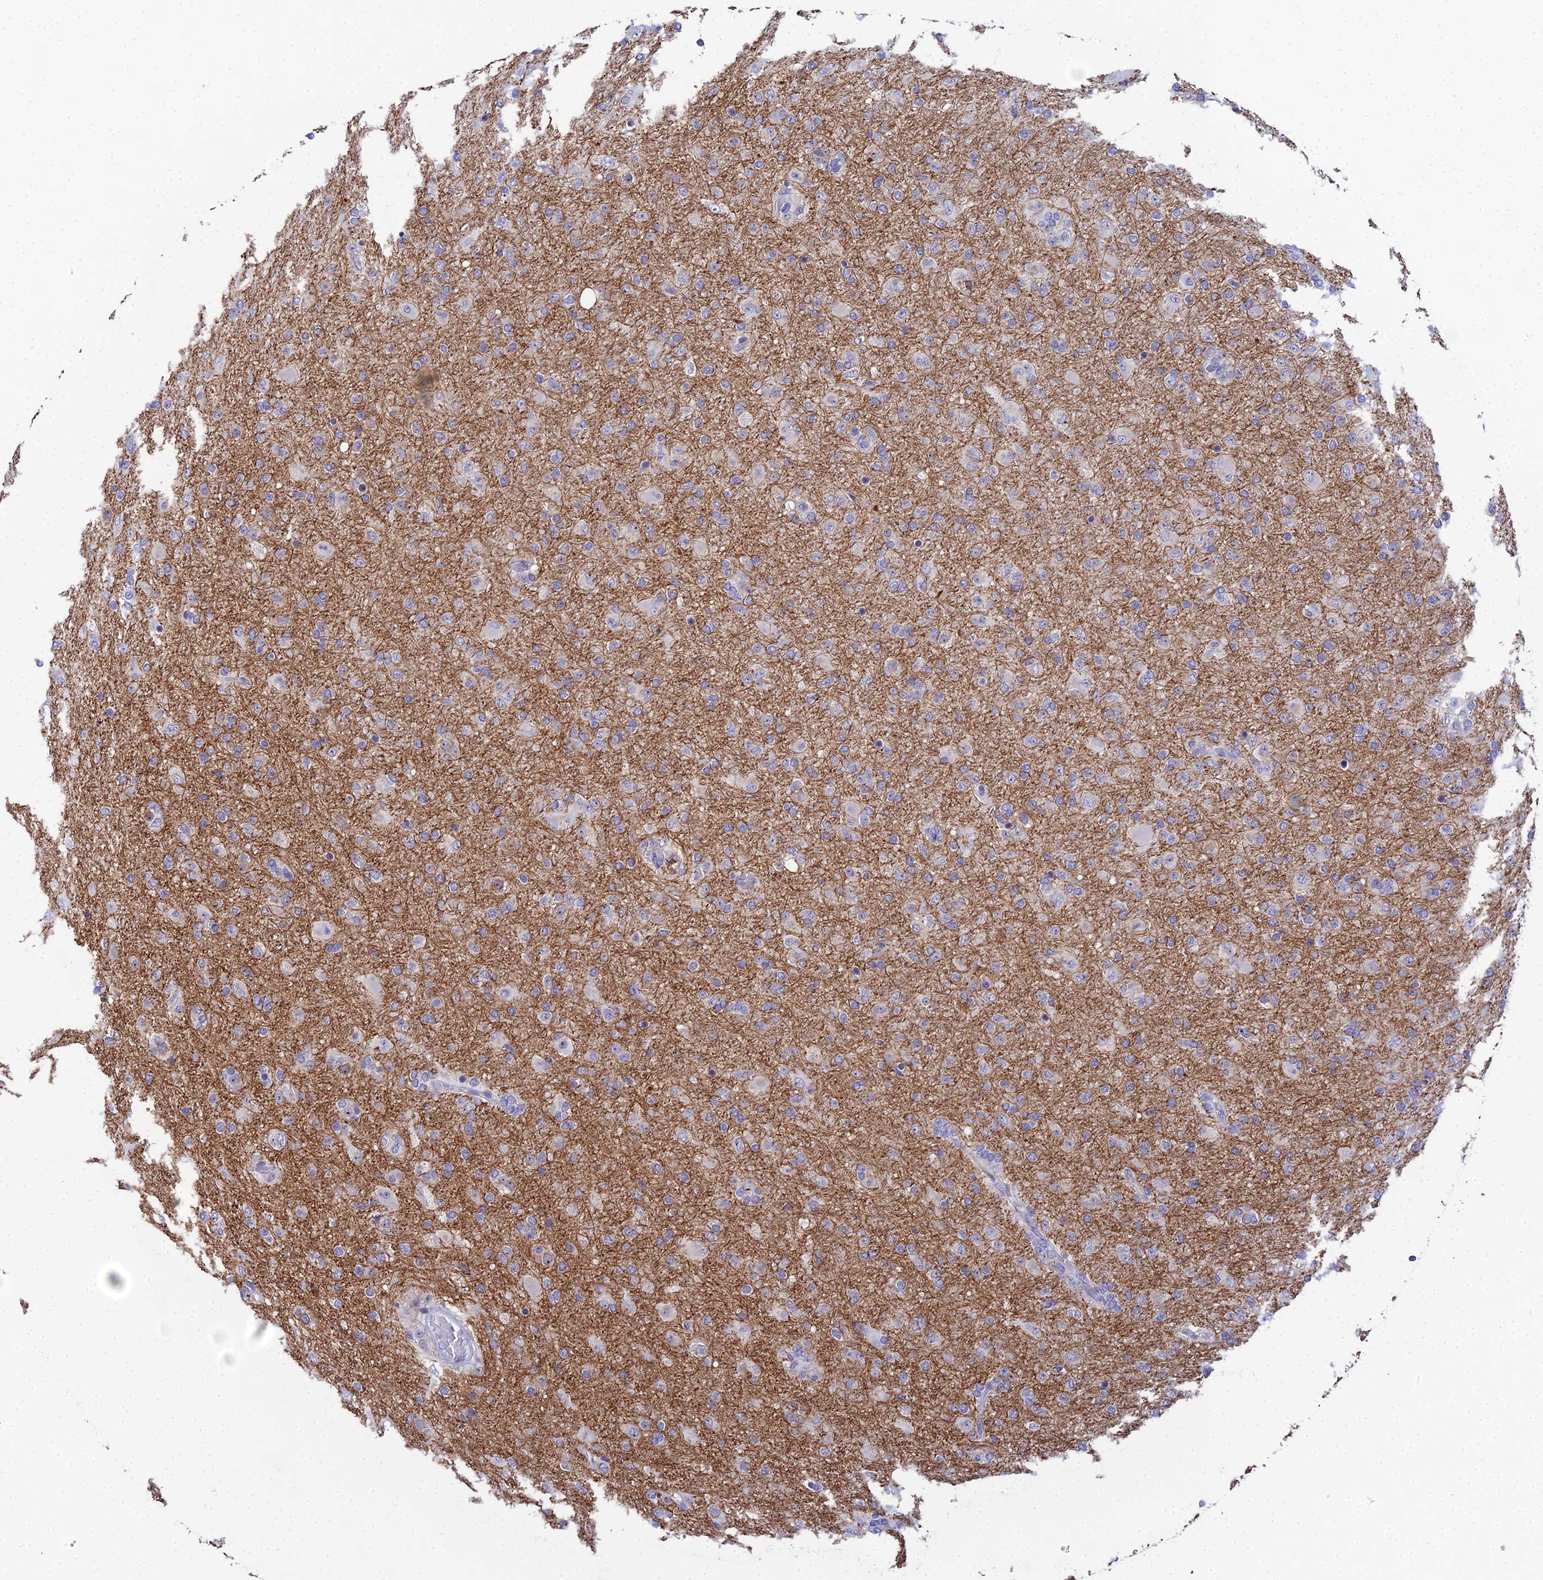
{"staining": {"intensity": "negative", "quantity": "none", "location": "none"}, "tissue": "glioma", "cell_type": "Tumor cells", "image_type": "cancer", "snomed": [{"axis": "morphology", "description": "Glioma, malignant, Low grade"}, {"axis": "topography", "description": "Brain"}], "caption": "Immunohistochemistry histopathology image of neoplastic tissue: human malignant low-grade glioma stained with DAB shows no significant protein expression in tumor cells.", "gene": "PLPP4", "patient": {"sex": "male", "age": 65}}